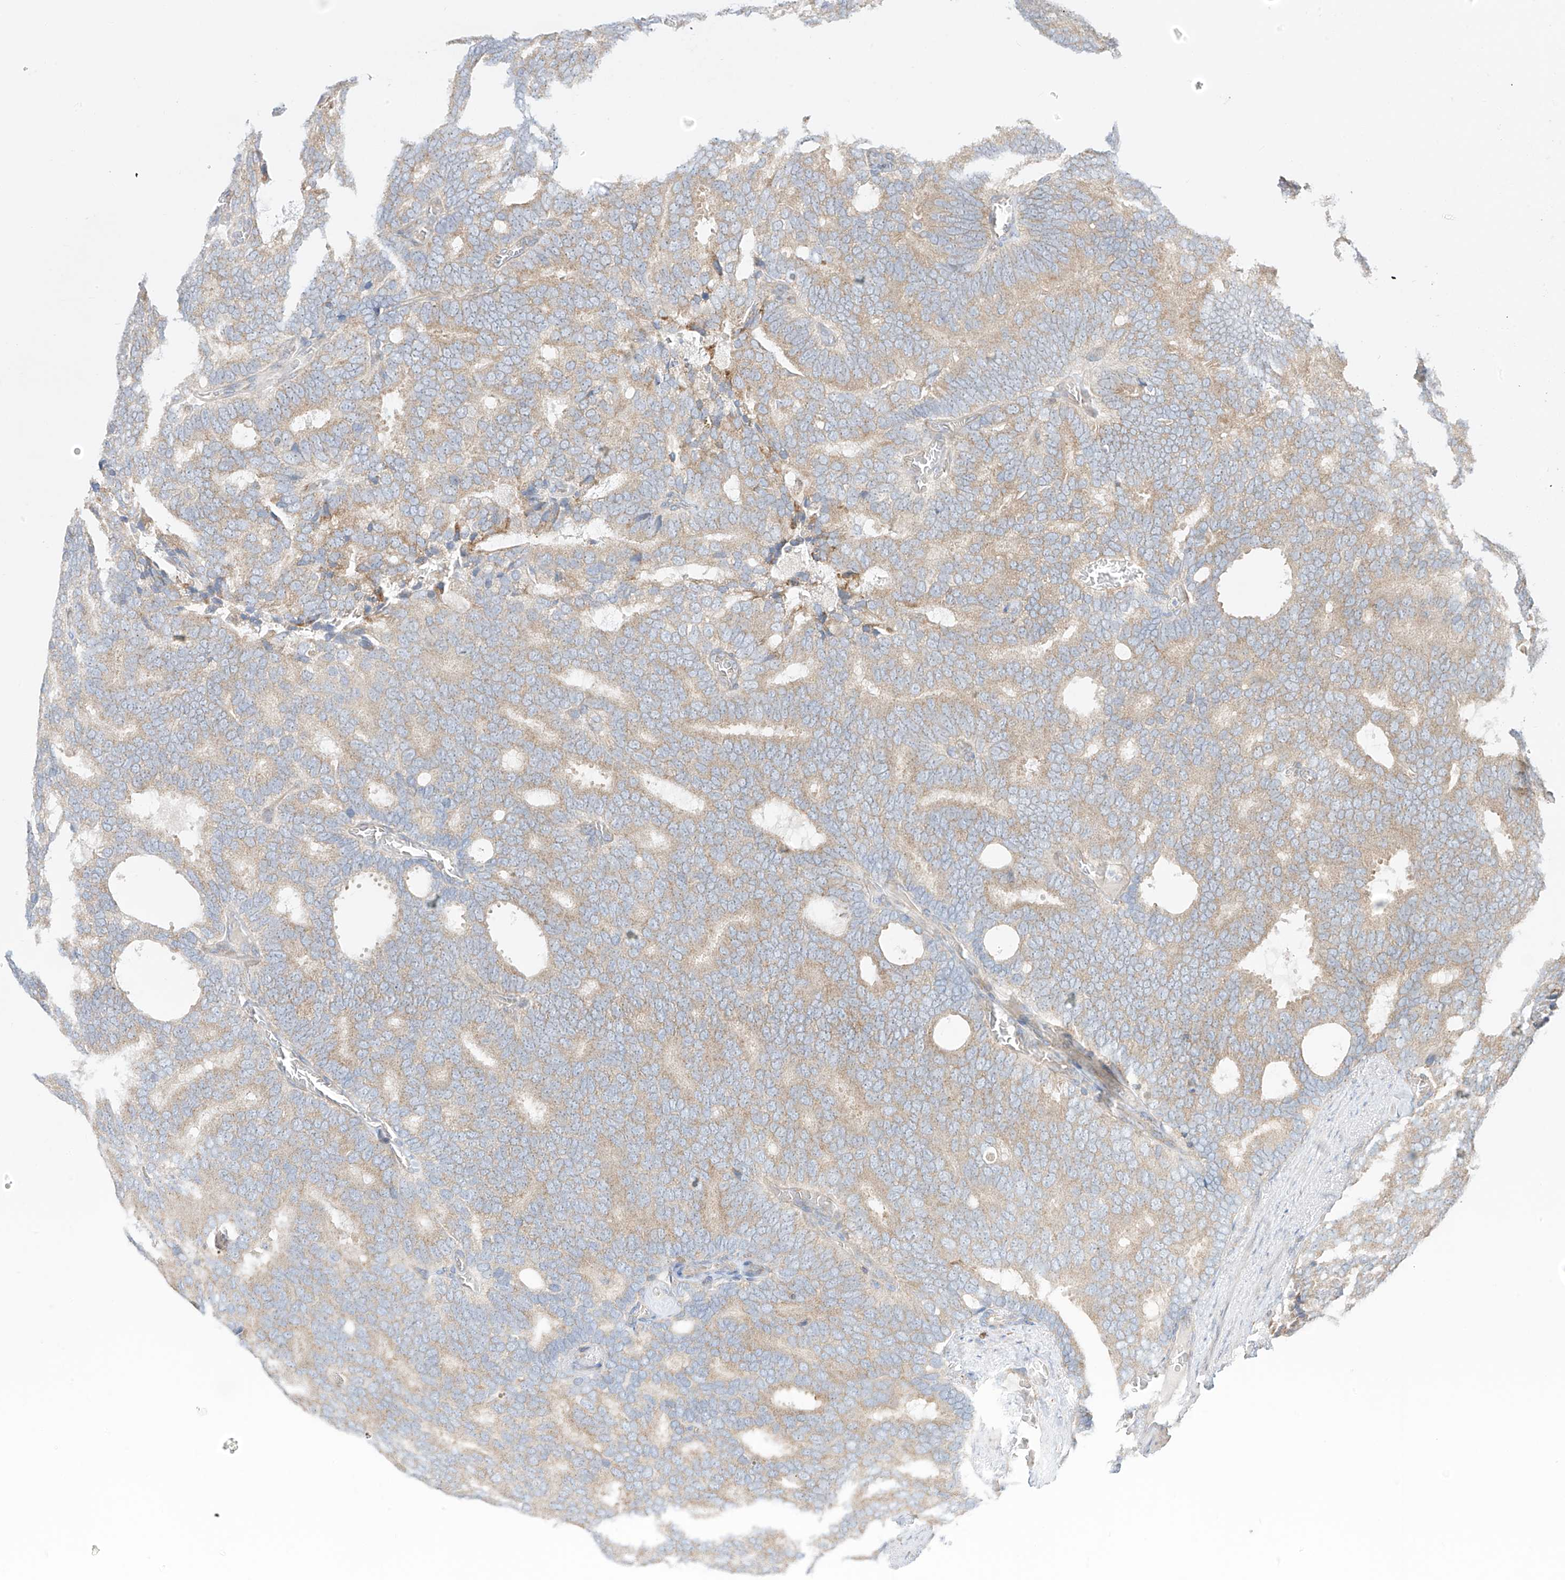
{"staining": {"intensity": "weak", "quantity": "<25%", "location": "cytoplasmic/membranous"}, "tissue": "prostate cancer", "cell_type": "Tumor cells", "image_type": "cancer", "snomed": [{"axis": "morphology", "description": "Adenocarcinoma, Low grade"}, {"axis": "topography", "description": "Prostate"}], "caption": "High magnification brightfield microscopy of prostate low-grade adenocarcinoma stained with DAB (3,3'-diaminobenzidine) (brown) and counterstained with hematoxylin (blue): tumor cells show no significant staining. (DAB (3,3'-diaminobenzidine) IHC visualized using brightfield microscopy, high magnification).", "gene": "SYTL3", "patient": {"sex": "male", "age": 71}}